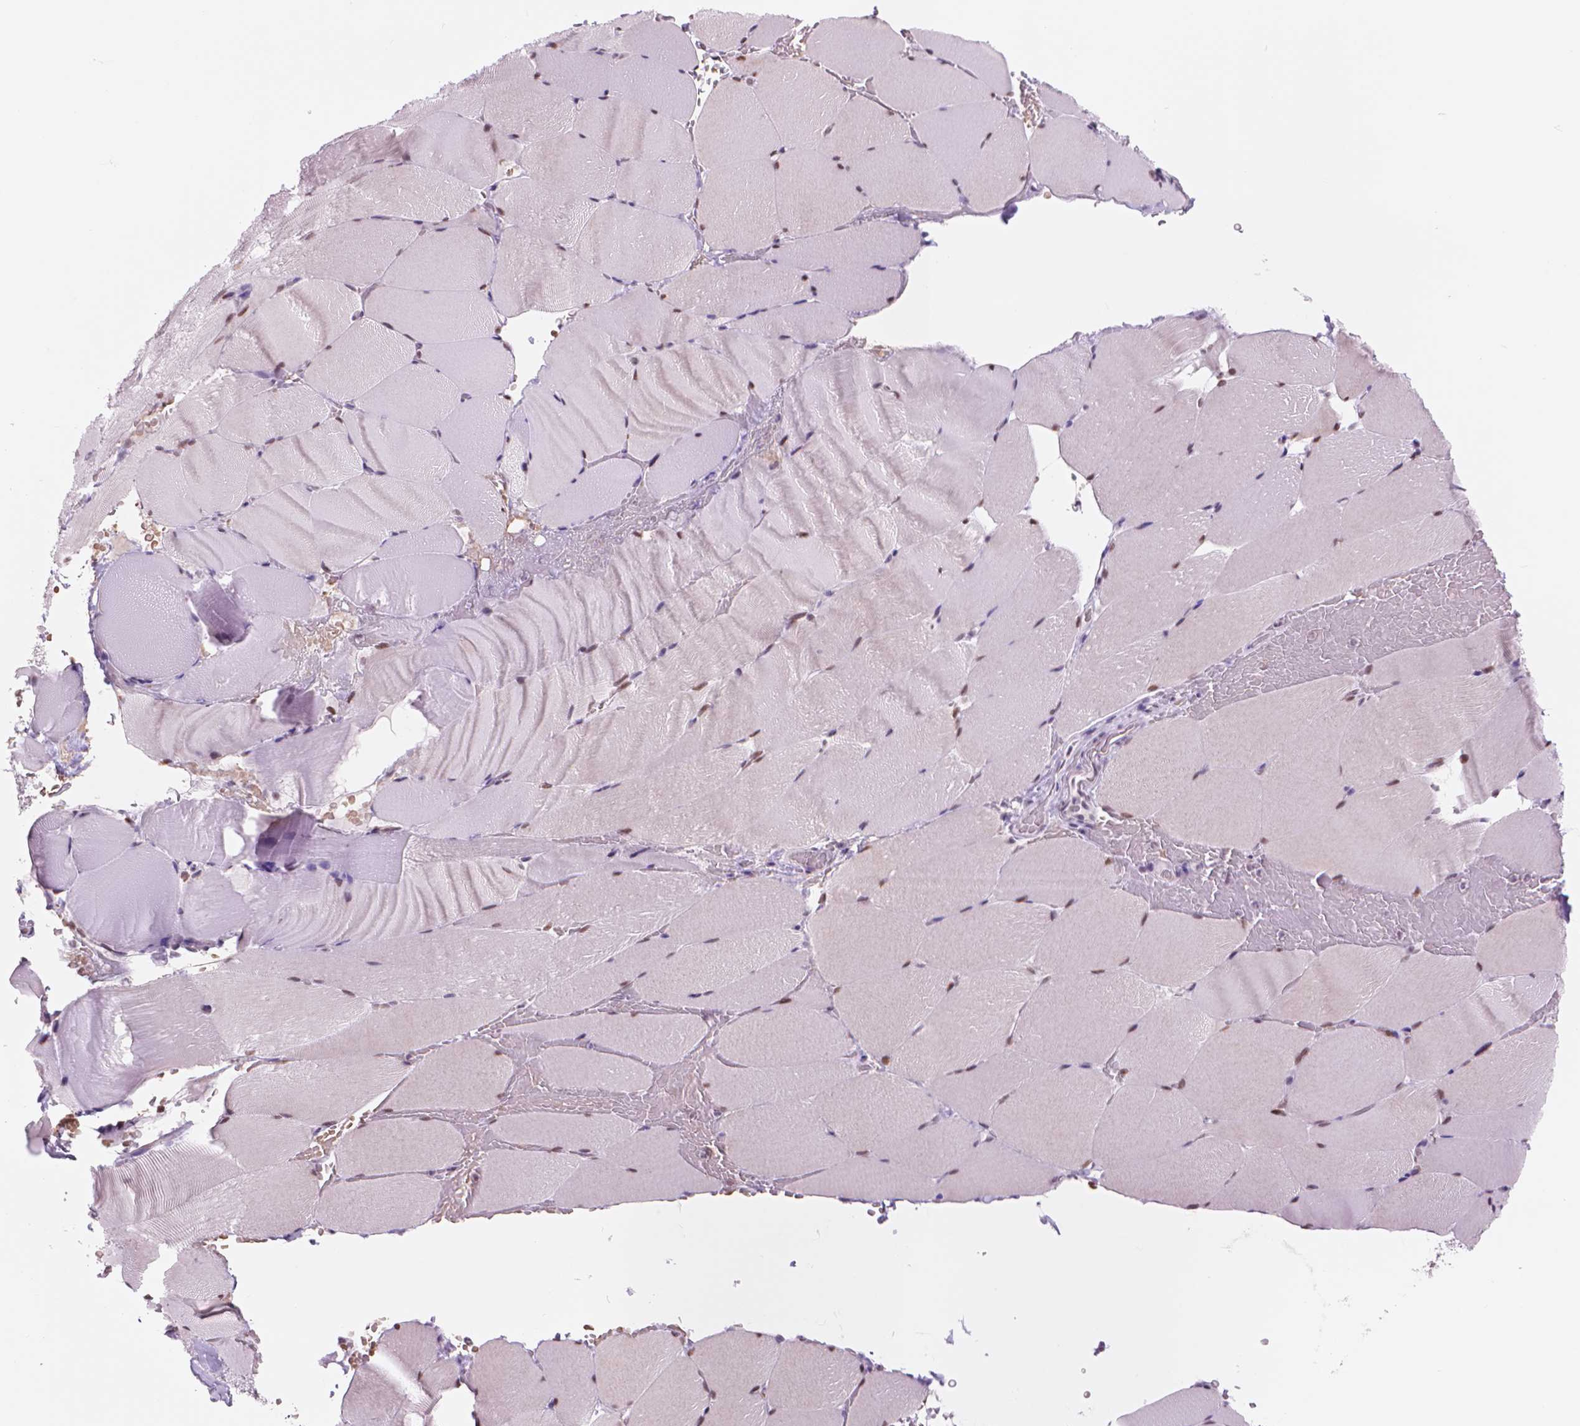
{"staining": {"intensity": "moderate", "quantity": "25%-75%", "location": "nuclear"}, "tissue": "skeletal muscle", "cell_type": "Myocytes", "image_type": "normal", "snomed": [{"axis": "morphology", "description": "Normal tissue, NOS"}, {"axis": "topography", "description": "Skeletal muscle"}], "caption": "Protein analysis of normal skeletal muscle displays moderate nuclear expression in about 25%-75% of myocytes.", "gene": "POLR3D", "patient": {"sex": "female", "age": 37}}